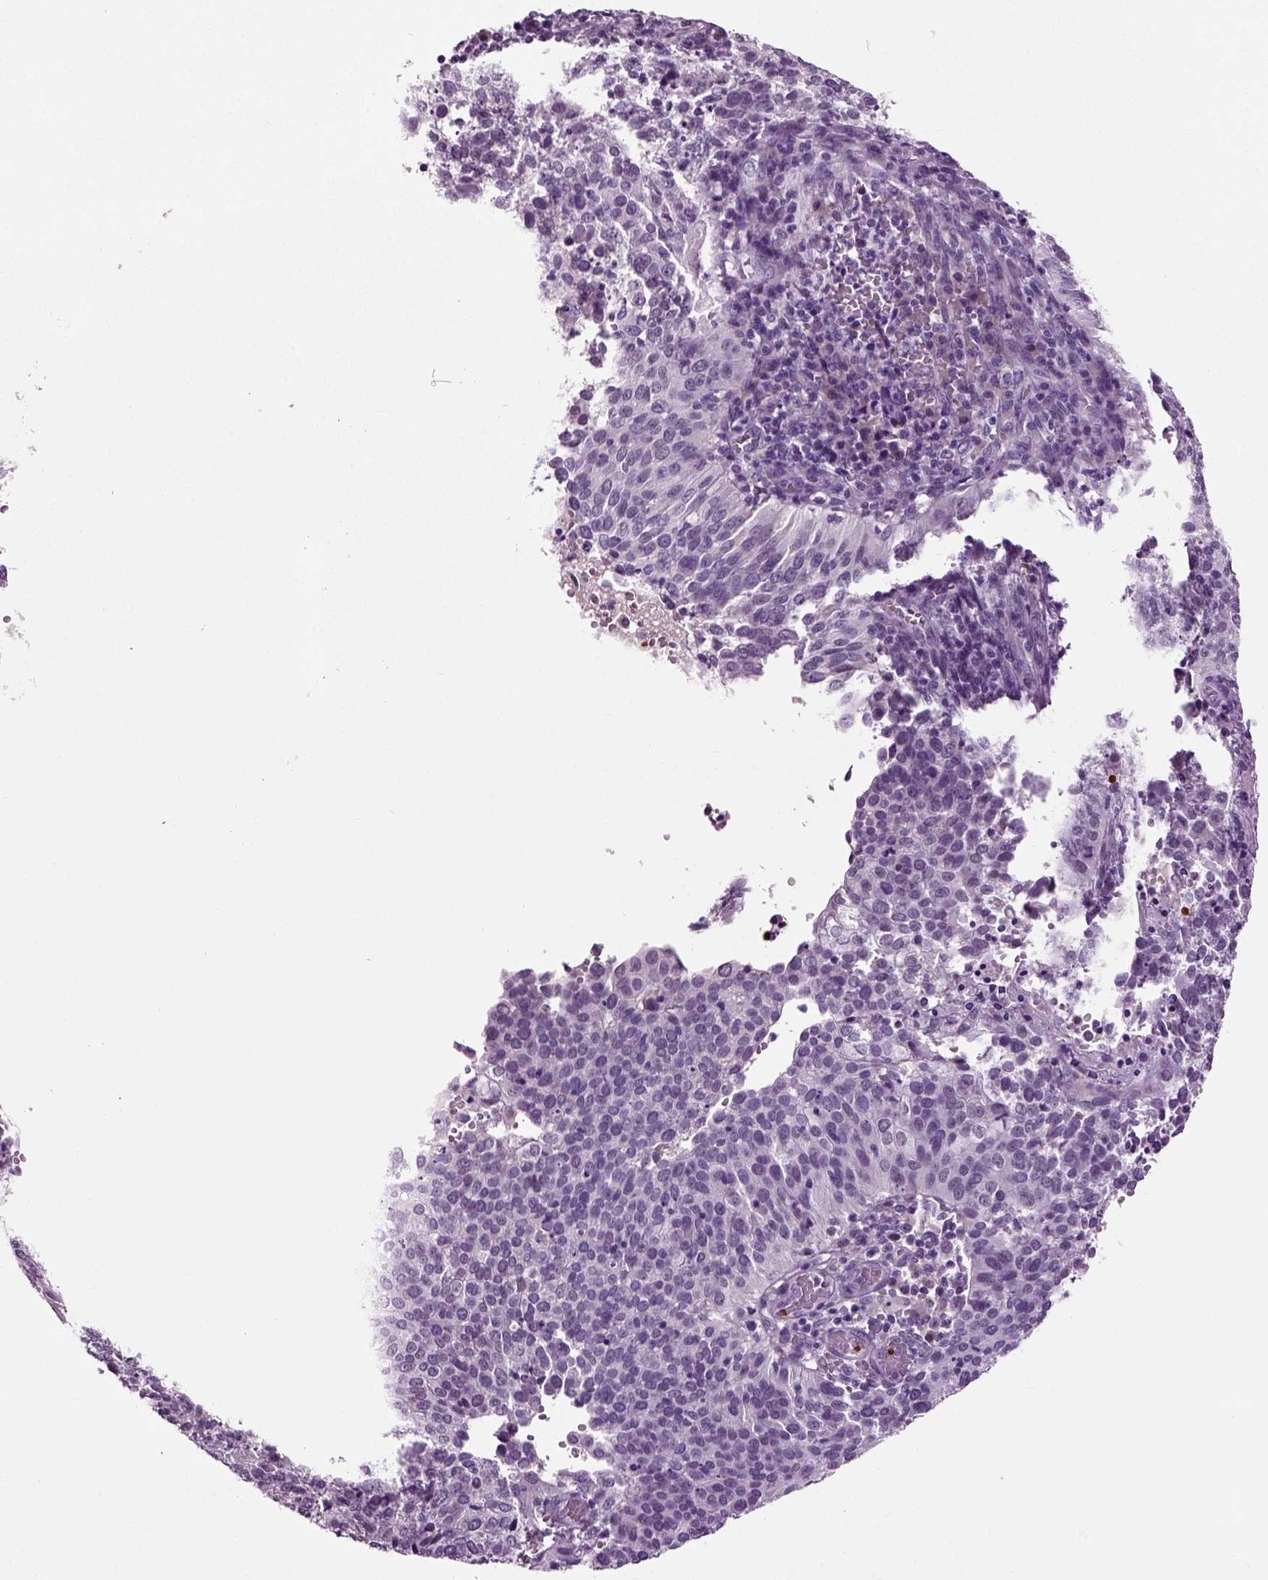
{"staining": {"intensity": "negative", "quantity": "none", "location": "none"}, "tissue": "cervical cancer", "cell_type": "Tumor cells", "image_type": "cancer", "snomed": [{"axis": "morphology", "description": "Squamous cell carcinoma, NOS"}, {"axis": "topography", "description": "Cervix"}], "caption": "DAB (3,3'-diaminobenzidine) immunohistochemical staining of human cervical cancer shows no significant positivity in tumor cells.", "gene": "SPATA17", "patient": {"sex": "female", "age": 39}}